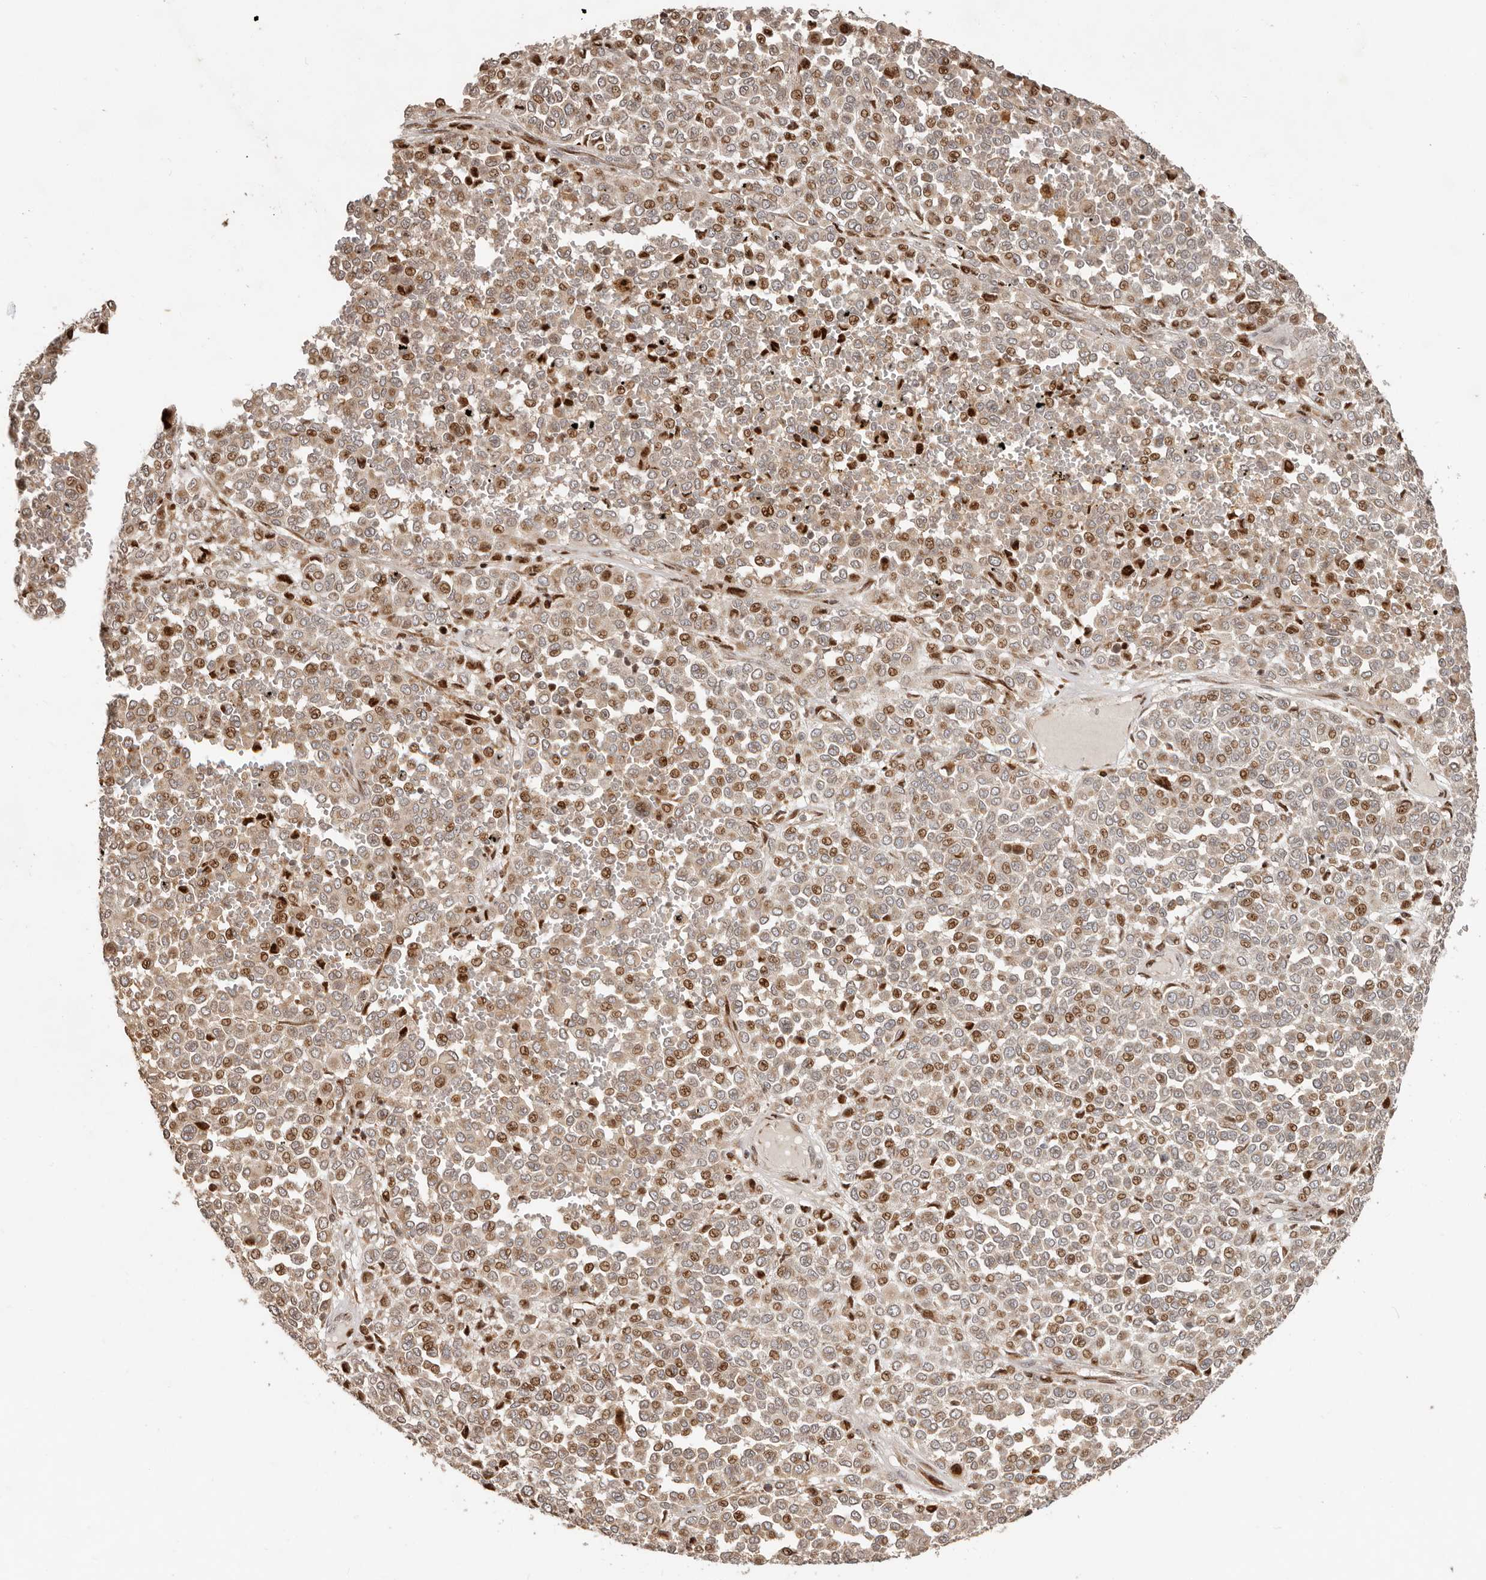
{"staining": {"intensity": "moderate", "quantity": "25%-75%", "location": "cytoplasmic/membranous,nuclear"}, "tissue": "melanoma", "cell_type": "Tumor cells", "image_type": "cancer", "snomed": [{"axis": "morphology", "description": "Malignant melanoma, Metastatic site"}, {"axis": "topography", "description": "Pancreas"}], "caption": "Melanoma tissue demonstrates moderate cytoplasmic/membranous and nuclear staining in about 25%-75% of tumor cells, visualized by immunohistochemistry. (brown staining indicates protein expression, while blue staining denotes nuclei).", "gene": "TRIM4", "patient": {"sex": "female", "age": 30}}